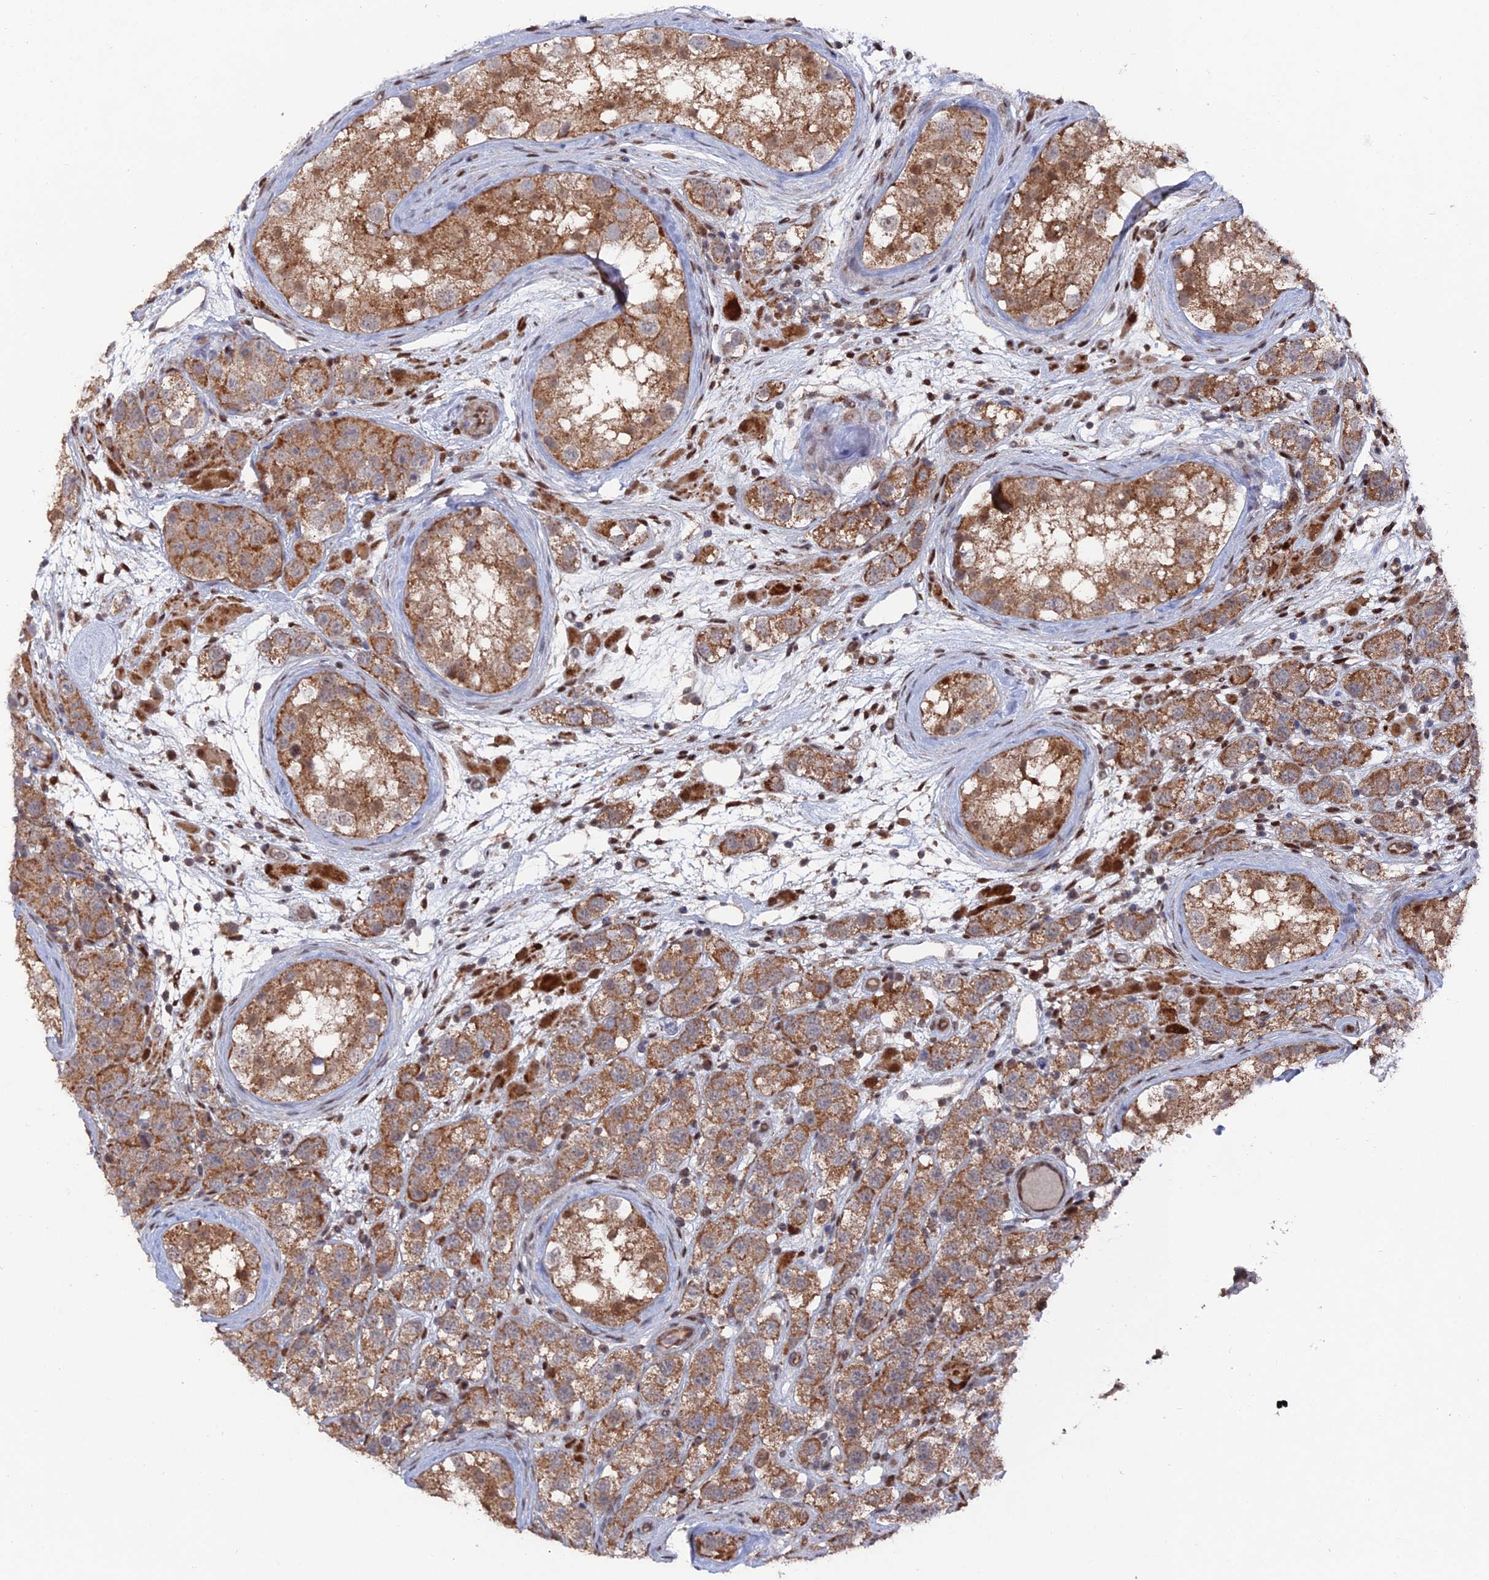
{"staining": {"intensity": "moderate", "quantity": ">75%", "location": "cytoplasmic/membranous"}, "tissue": "testis cancer", "cell_type": "Tumor cells", "image_type": "cancer", "snomed": [{"axis": "morphology", "description": "Seminoma, NOS"}, {"axis": "topography", "description": "Testis"}], "caption": "IHC image of neoplastic tissue: seminoma (testis) stained using IHC exhibits medium levels of moderate protein expression localized specifically in the cytoplasmic/membranous of tumor cells, appearing as a cytoplasmic/membranous brown color.", "gene": "UNC5D", "patient": {"sex": "male", "age": 28}}